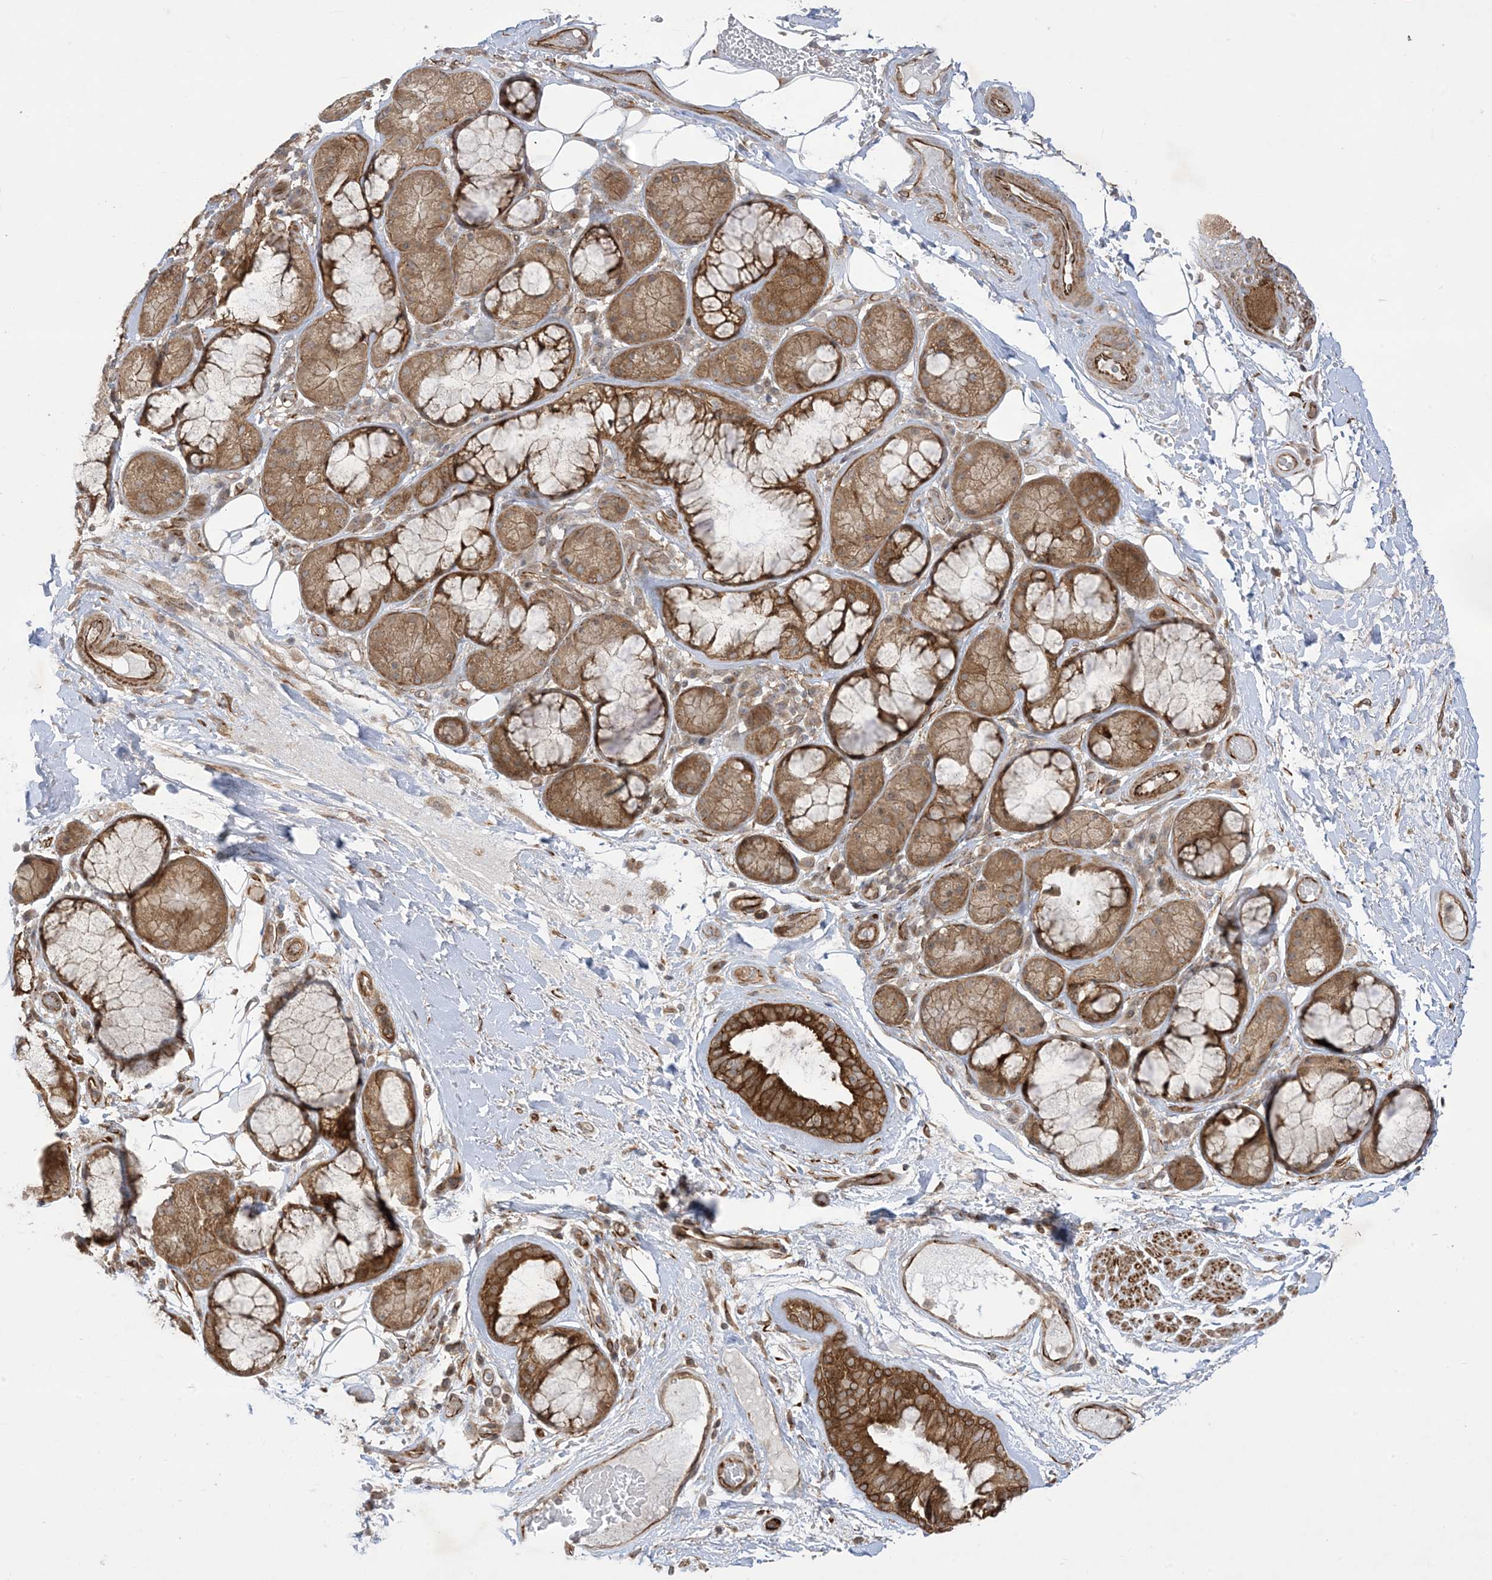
{"staining": {"intensity": "strong", "quantity": ">75%", "location": "cytoplasmic/membranous"}, "tissue": "bronchus", "cell_type": "Respiratory epithelial cells", "image_type": "normal", "snomed": [{"axis": "morphology", "description": "Normal tissue, NOS"}, {"axis": "morphology", "description": "Squamous cell carcinoma, NOS"}, {"axis": "topography", "description": "Lymph node"}, {"axis": "topography", "description": "Bronchus"}, {"axis": "topography", "description": "Lung"}], "caption": "Immunohistochemical staining of normal human bronchus displays high levels of strong cytoplasmic/membranous expression in approximately >75% of respiratory epithelial cells.", "gene": "SOGA3", "patient": {"sex": "male", "age": 66}}